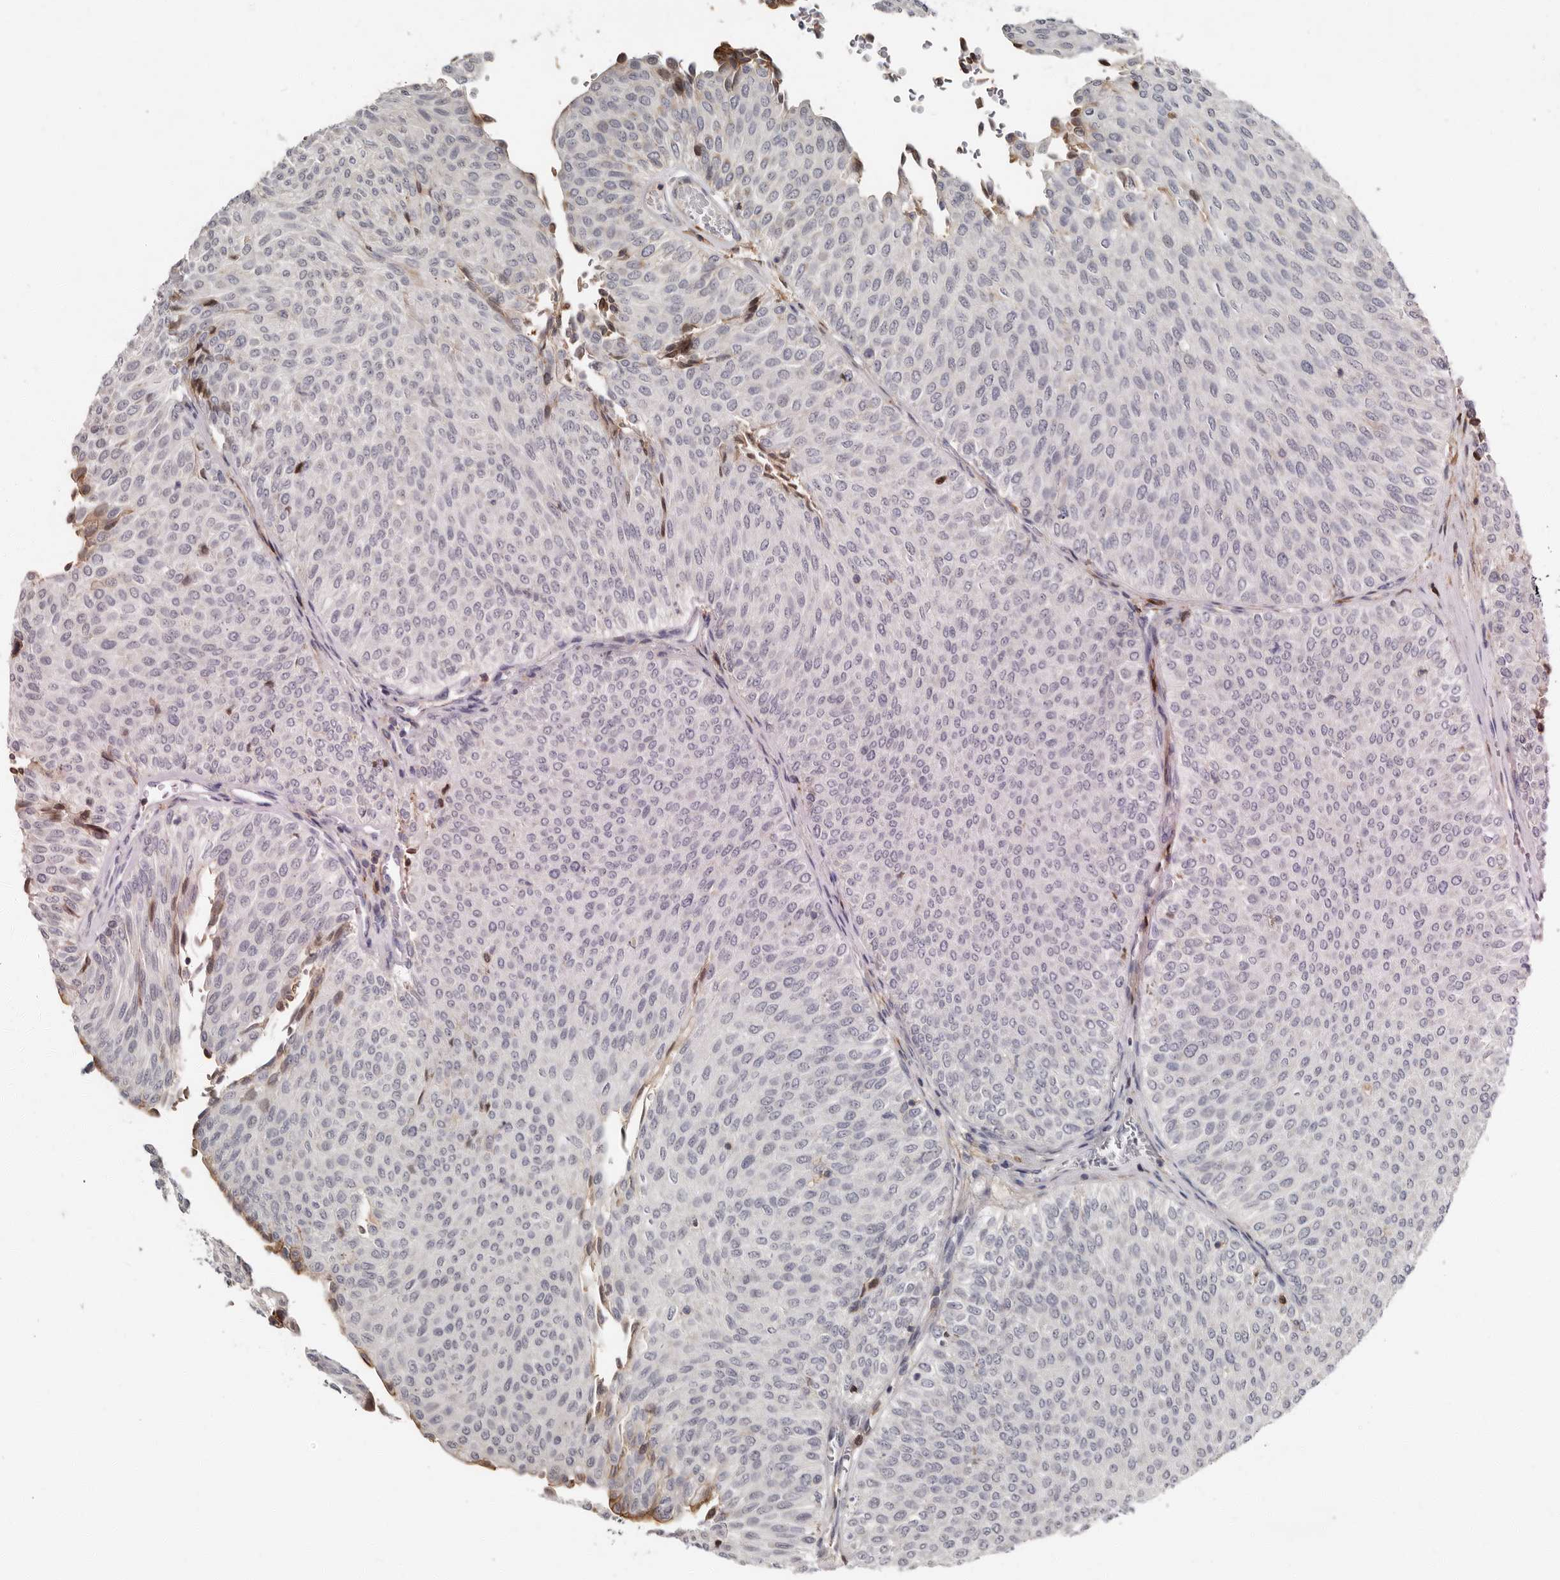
{"staining": {"intensity": "negative", "quantity": "none", "location": "none"}, "tissue": "urothelial cancer", "cell_type": "Tumor cells", "image_type": "cancer", "snomed": [{"axis": "morphology", "description": "Urothelial carcinoma, Low grade"}, {"axis": "topography", "description": "Urinary bladder"}], "caption": "This is an immunohistochemistry histopathology image of human urothelial cancer. There is no expression in tumor cells.", "gene": "KIF26B", "patient": {"sex": "male", "age": 78}}